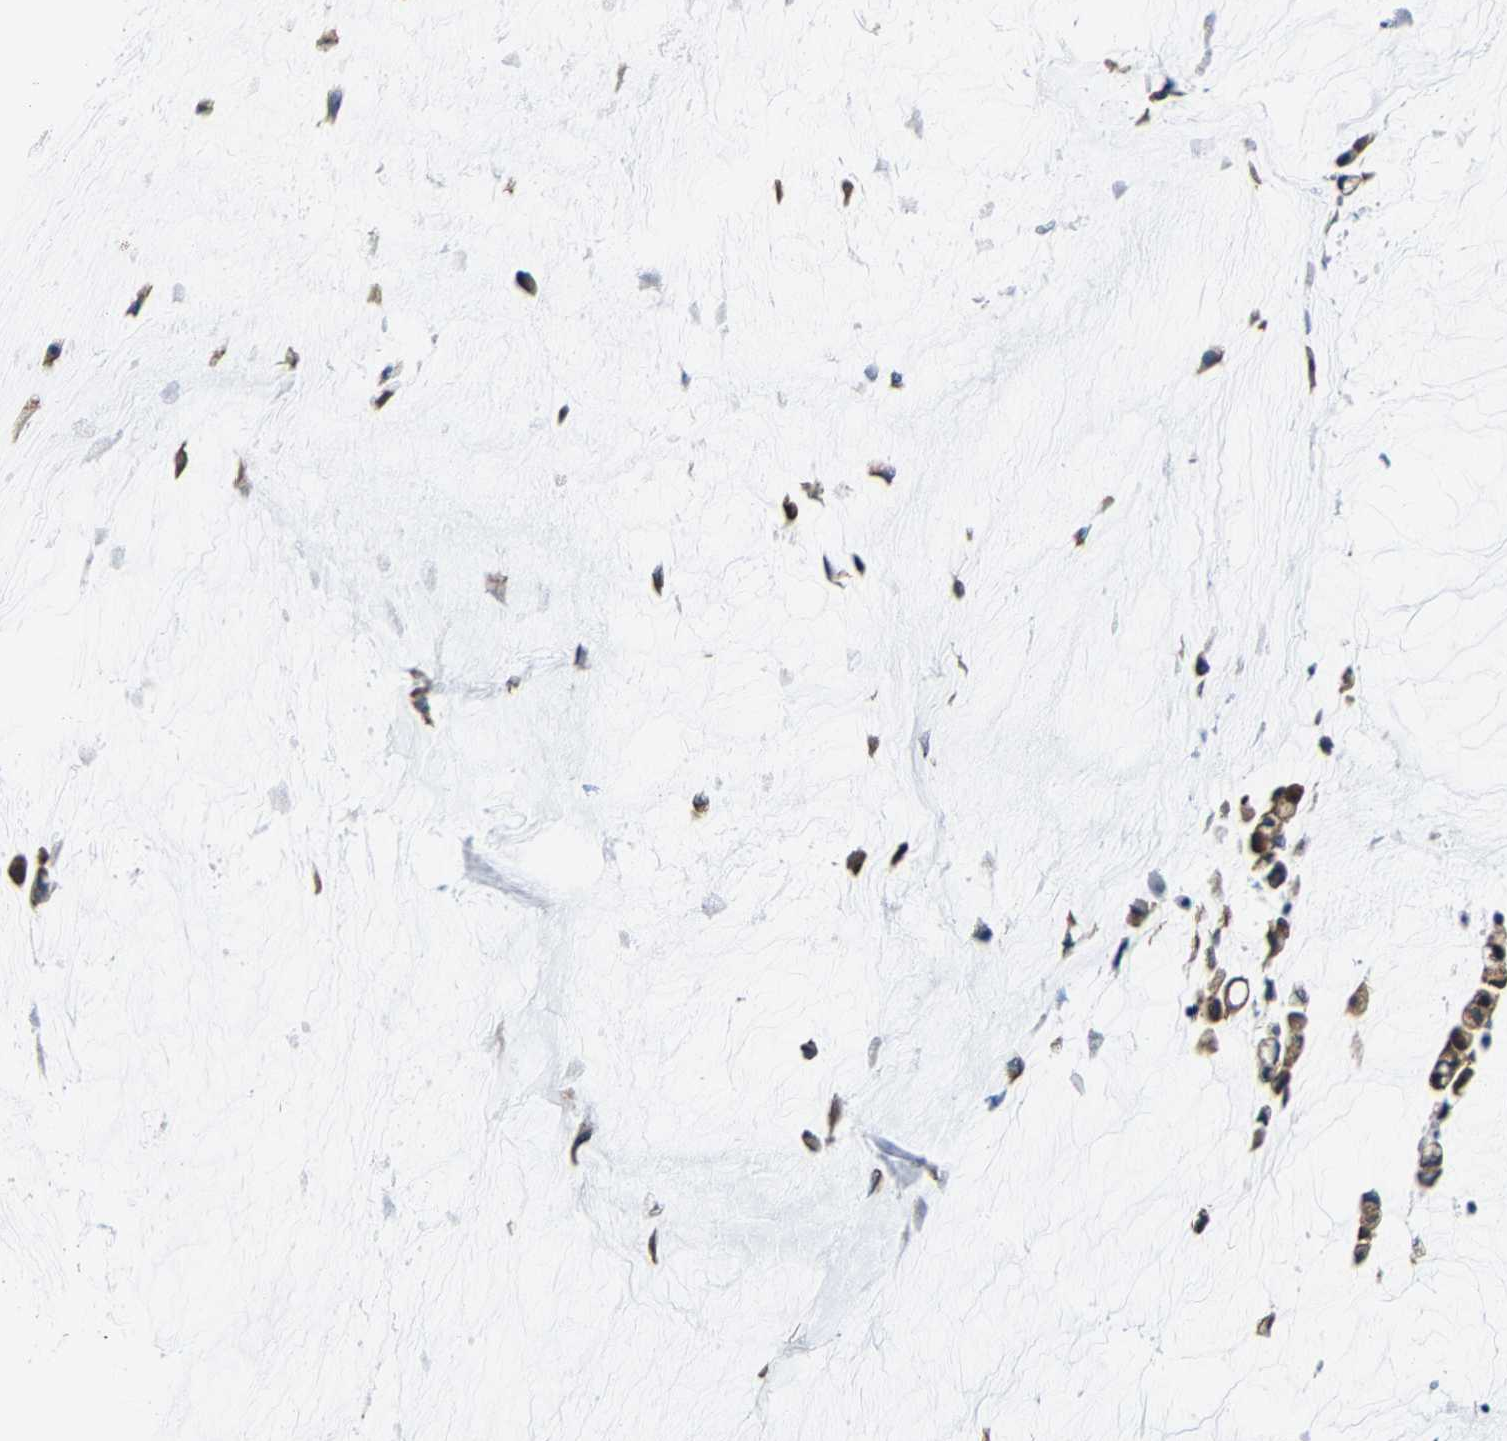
{"staining": {"intensity": "strong", "quantity": ">75%", "location": "cytoplasmic/membranous"}, "tissue": "pancreatic cancer", "cell_type": "Tumor cells", "image_type": "cancer", "snomed": [{"axis": "morphology", "description": "Adenocarcinoma, NOS"}, {"axis": "topography", "description": "Pancreas"}], "caption": "Pancreatic cancer (adenocarcinoma) stained with a brown dye shows strong cytoplasmic/membranous positive staining in about >75% of tumor cells.", "gene": "G3BP2", "patient": {"sex": "male", "age": 41}}